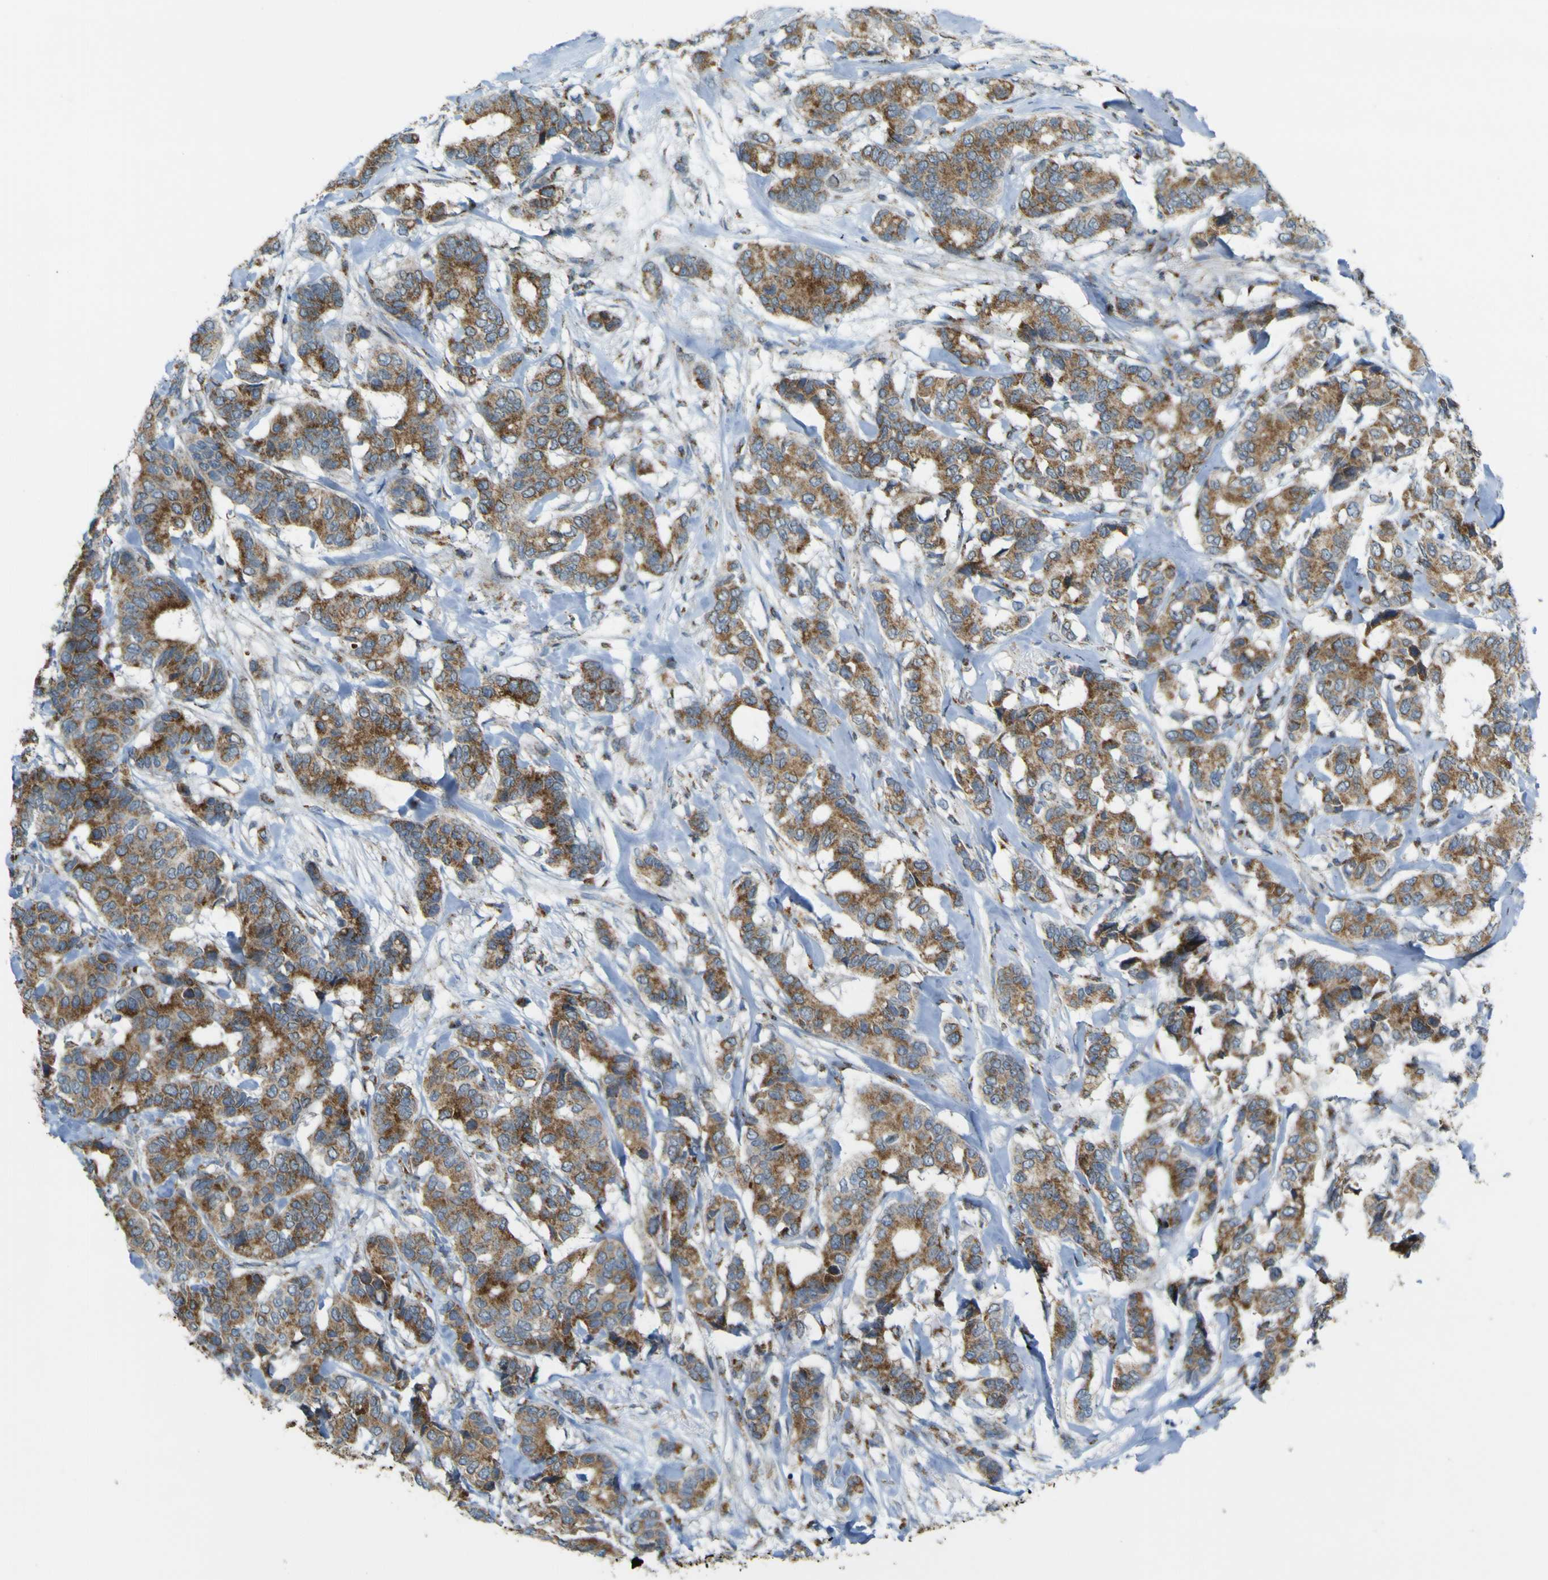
{"staining": {"intensity": "moderate", "quantity": ">75%", "location": "cytoplasmic/membranous"}, "tissue": "breast cancer", "cell_type": "Tumor cells", "image_type": "cancer", "snomed": [{"axis": "morphology", "description": "Duct carcinoma"}, {"axis": "topography", "description": "Breast"}], "caption": "A brown stain shows moderate cytoplasmic/membranous expression of a protein in breast cancer tumor cells.", "gene": "ACBD5", "patient": {"sex": "female", "age": 87}}